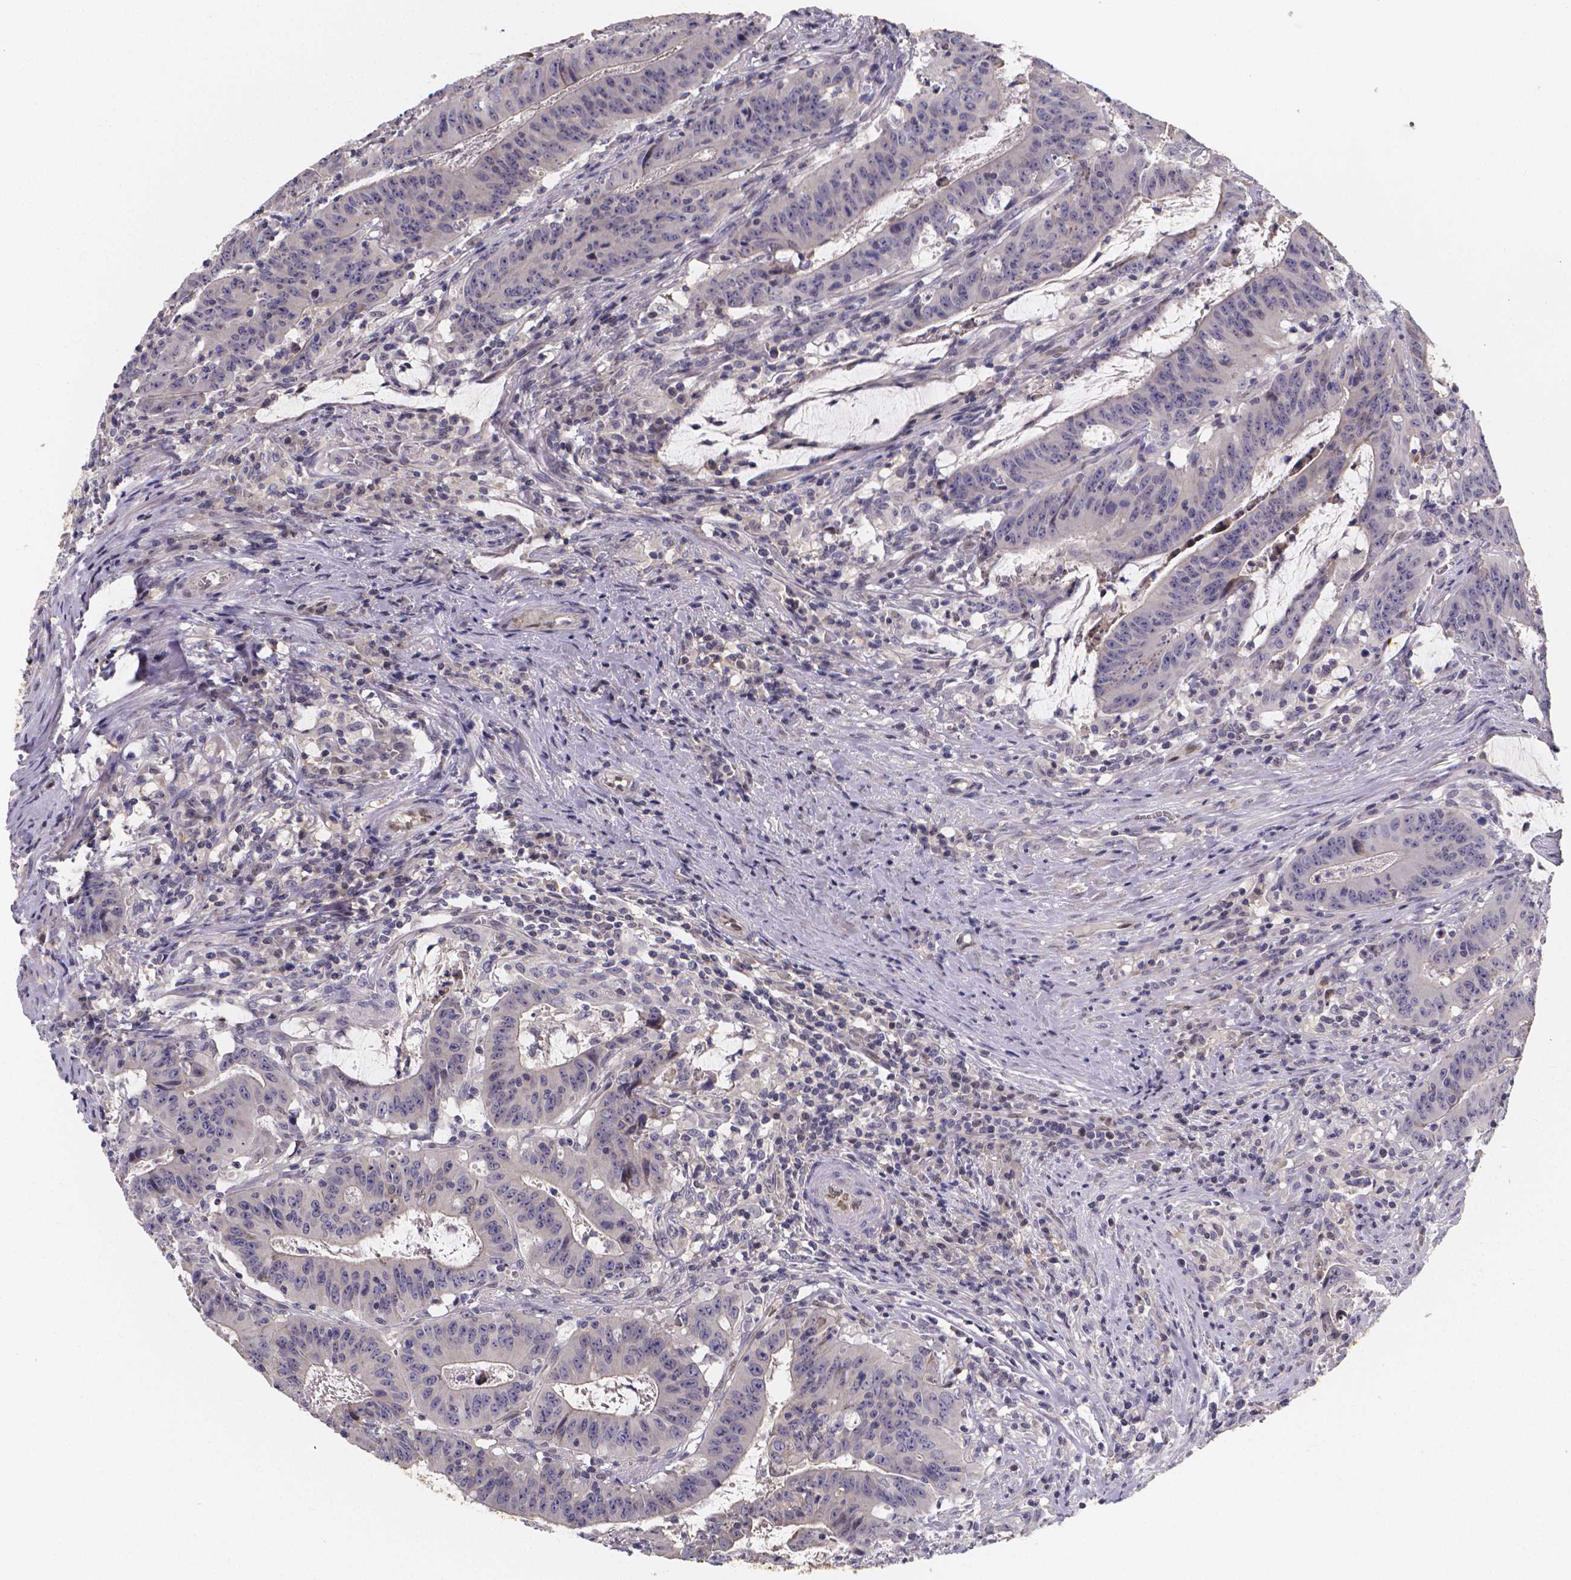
{"staining": {"intensity": "negative", "quantity": "none", "location": "none"}, "tissue": "colorectal cancer", "cell_type": "Tumor cells", "image_type": "cancer", "snomed": [{"axis": "morphology", "description": "Adenocarcinoma, NOS"}, {"axis": "topography", "description": "Colon"}], "caption": "High power microscopy micrograph of an IHC micrograph of colorectal cancer, revealing no significant staining in tumor cells.", "gene": "PAH", "patient": {"sex": "male", "age": 33}}